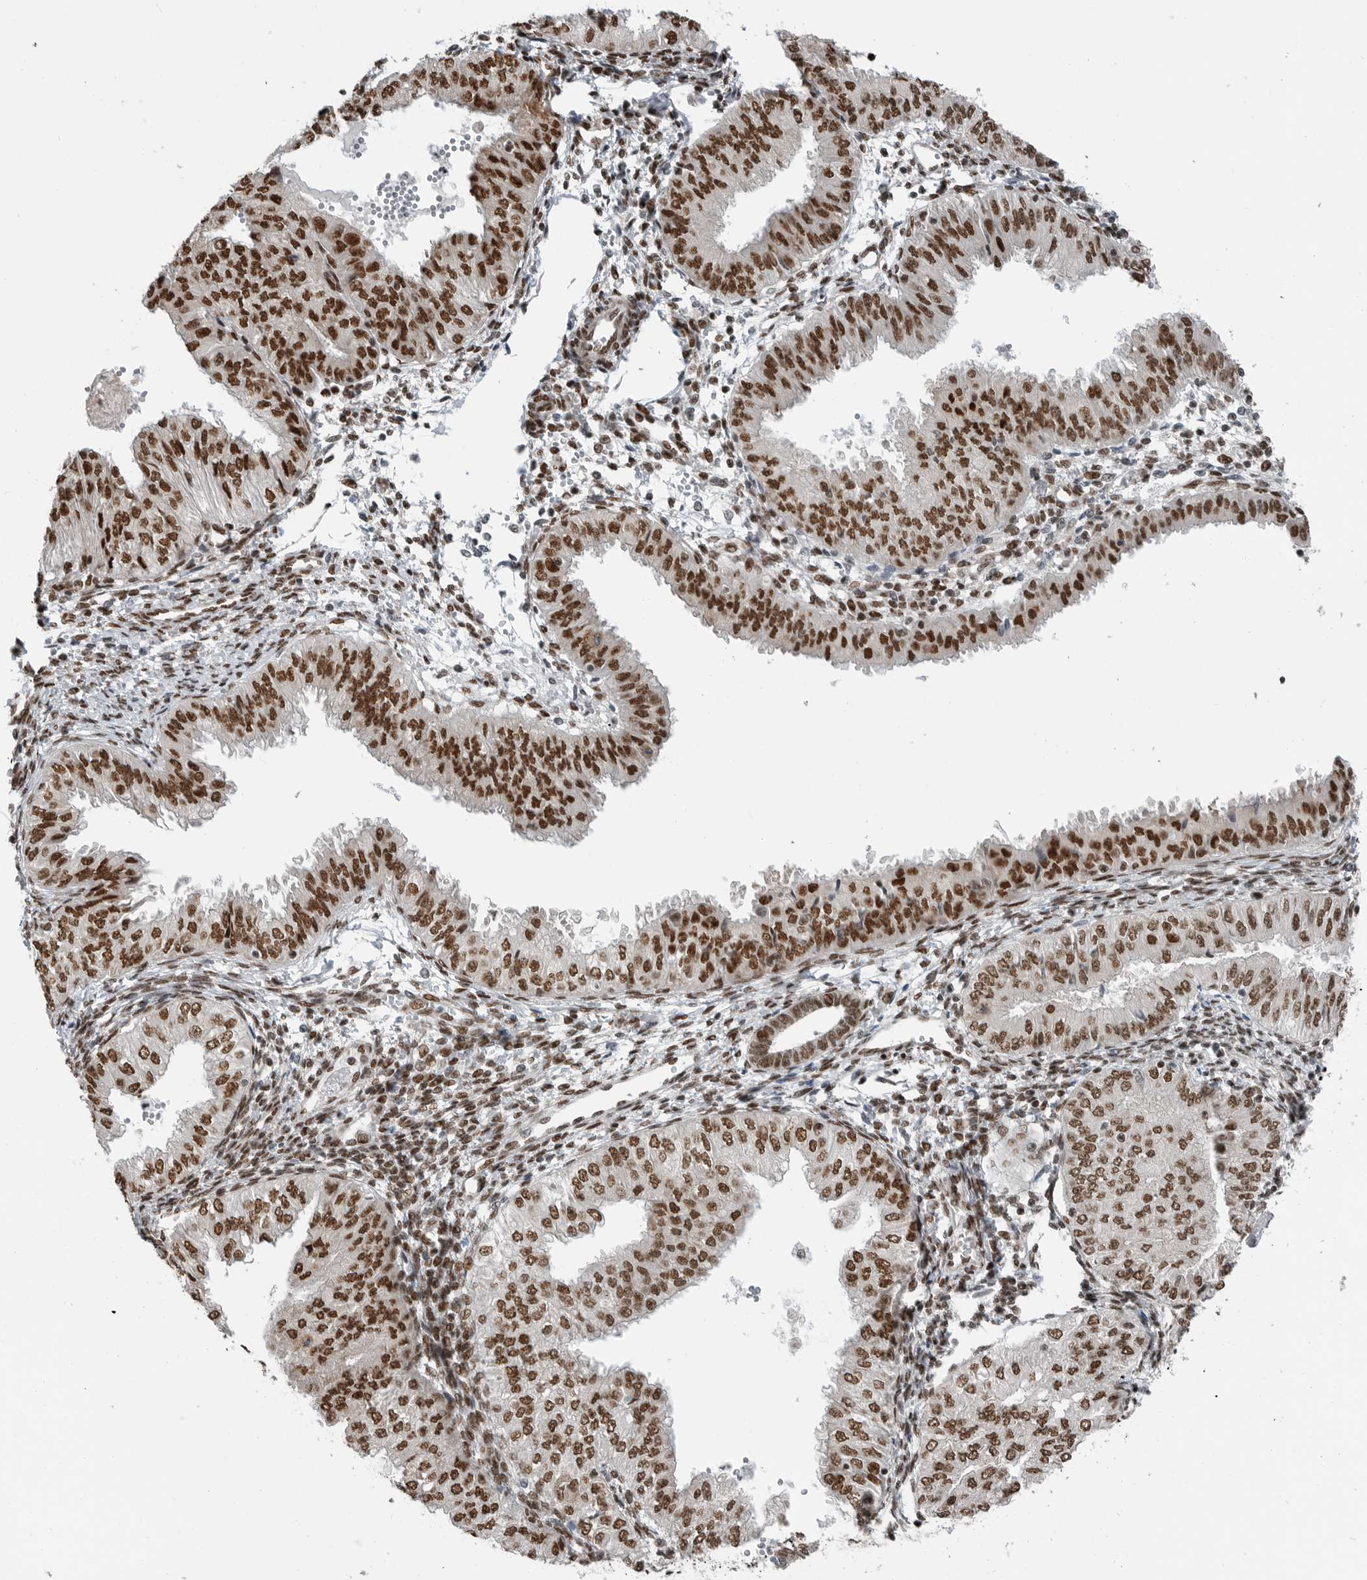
{"staining": {"intensity": "strong", "quantity": ">75%", "location": "nuclear"}, "tissue": "endometrial cancer", "cell_type": "Tumor cells", "image_type": "cancer", "snomed": [{"axis": "morphology", "description": "Normal tissue, NOS"}, {"axis": "morphology", "description": "Adenocarcinoma, NOS"}, {"axis": "topography", "description": "Endometrium"}], "caption": "Immunohistochemical staining of endometrial cancer reveals high levels of strong nuclear positivity in approximately >75% of tumor cells.", "gene": "BLZF1", "patient": {"sex": "female", "age": 53}}